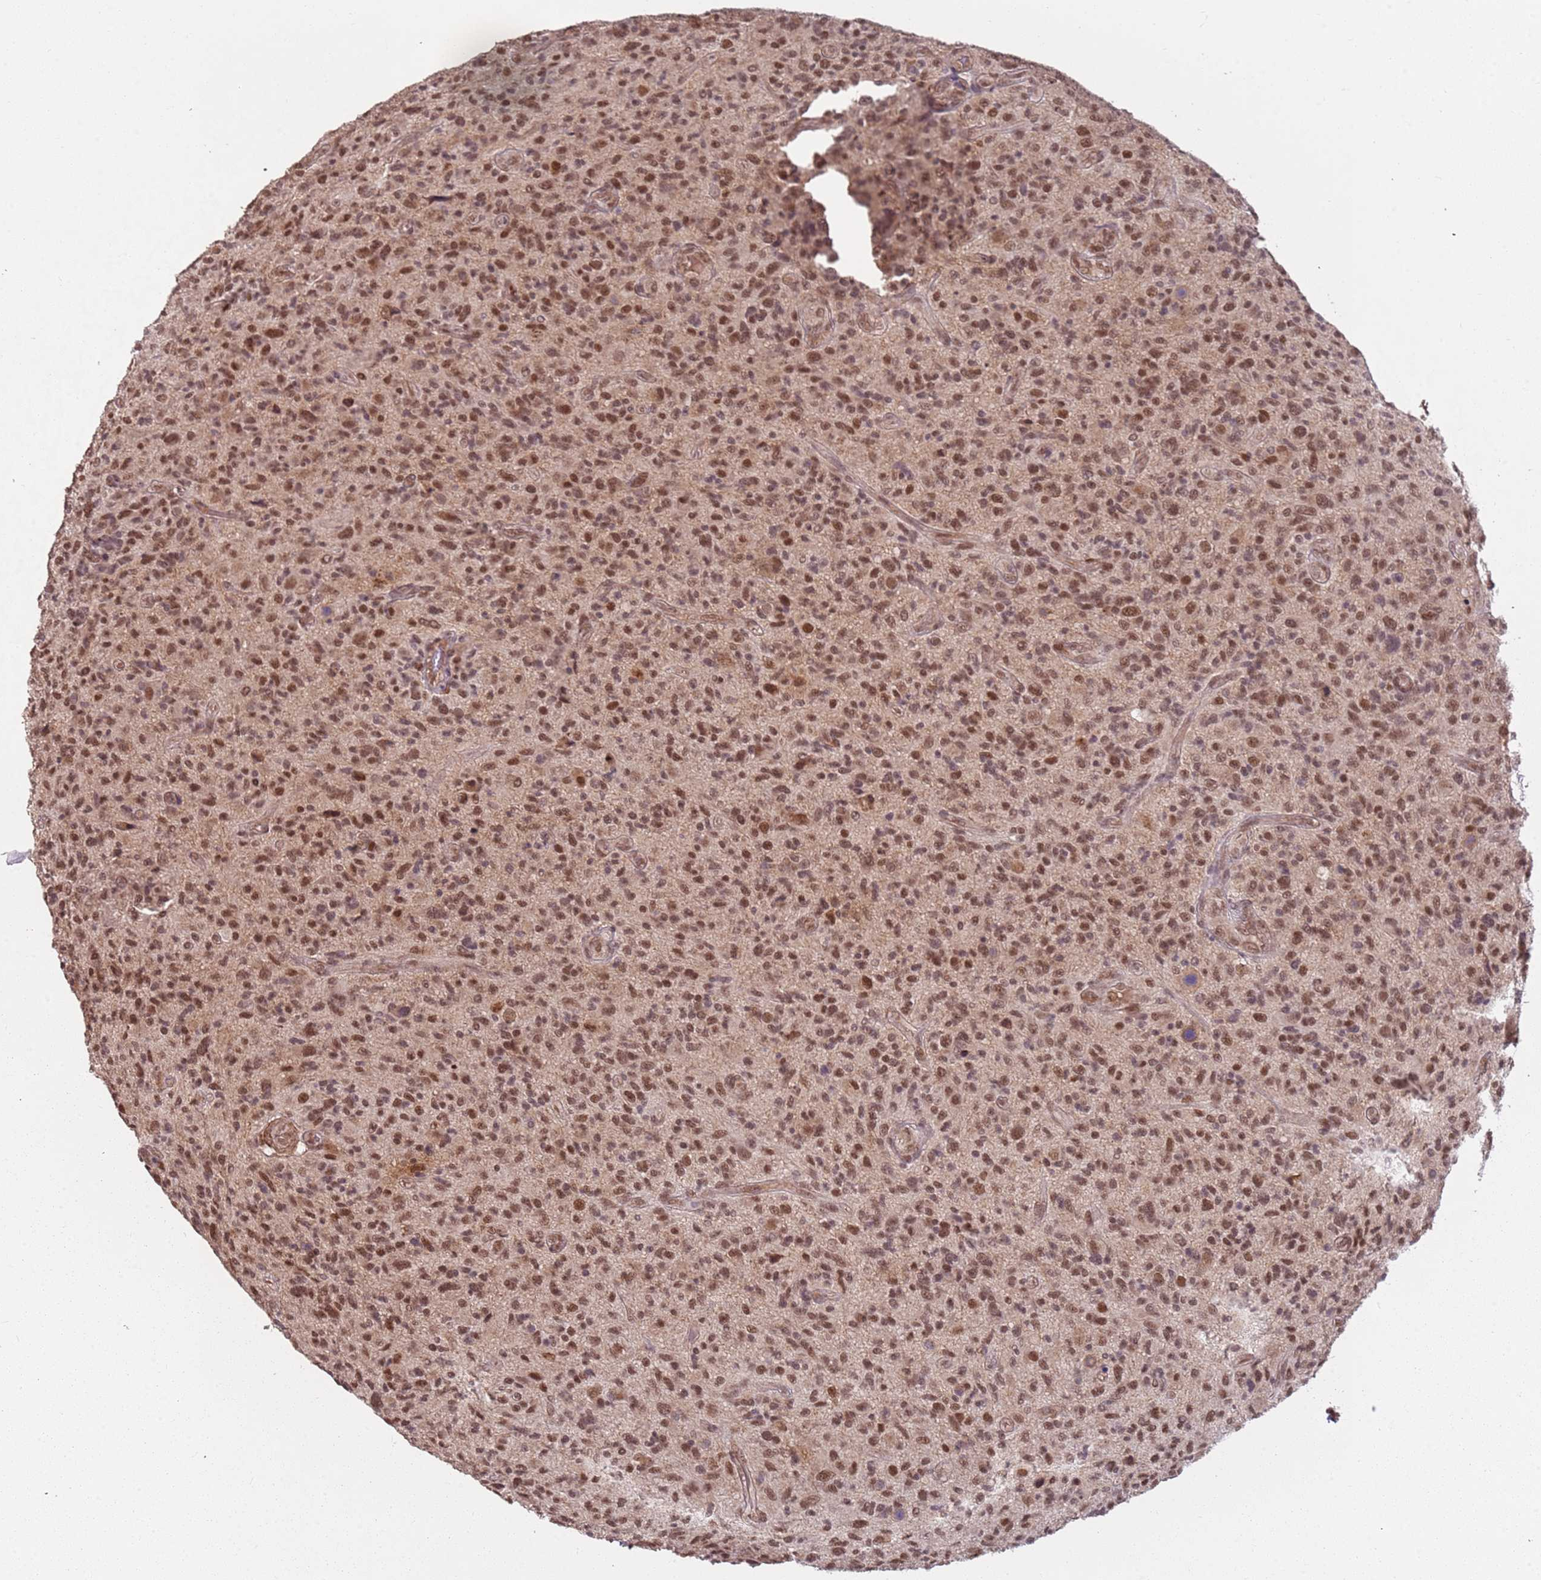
{"staining": {"intensity": "moderate", "quantity": ">75%", "location": "nuclear"}, "tissue": "glioma", "cell_type": "Tumor cells", "image_type": "cancer", "snomed": [{"axis": "morphology", "description": "Glioma, malignant, High grade"}, {"axis": "topography", "description": "Brain"}], "caption": "Brown immunohistochemical staining in malignant glioma (high-grade) reveals moderate nuclear positivity in approximately >75% of tumor cells.", "gene": "POLR3H", "patient": {"sex": "male", "age": 47}}